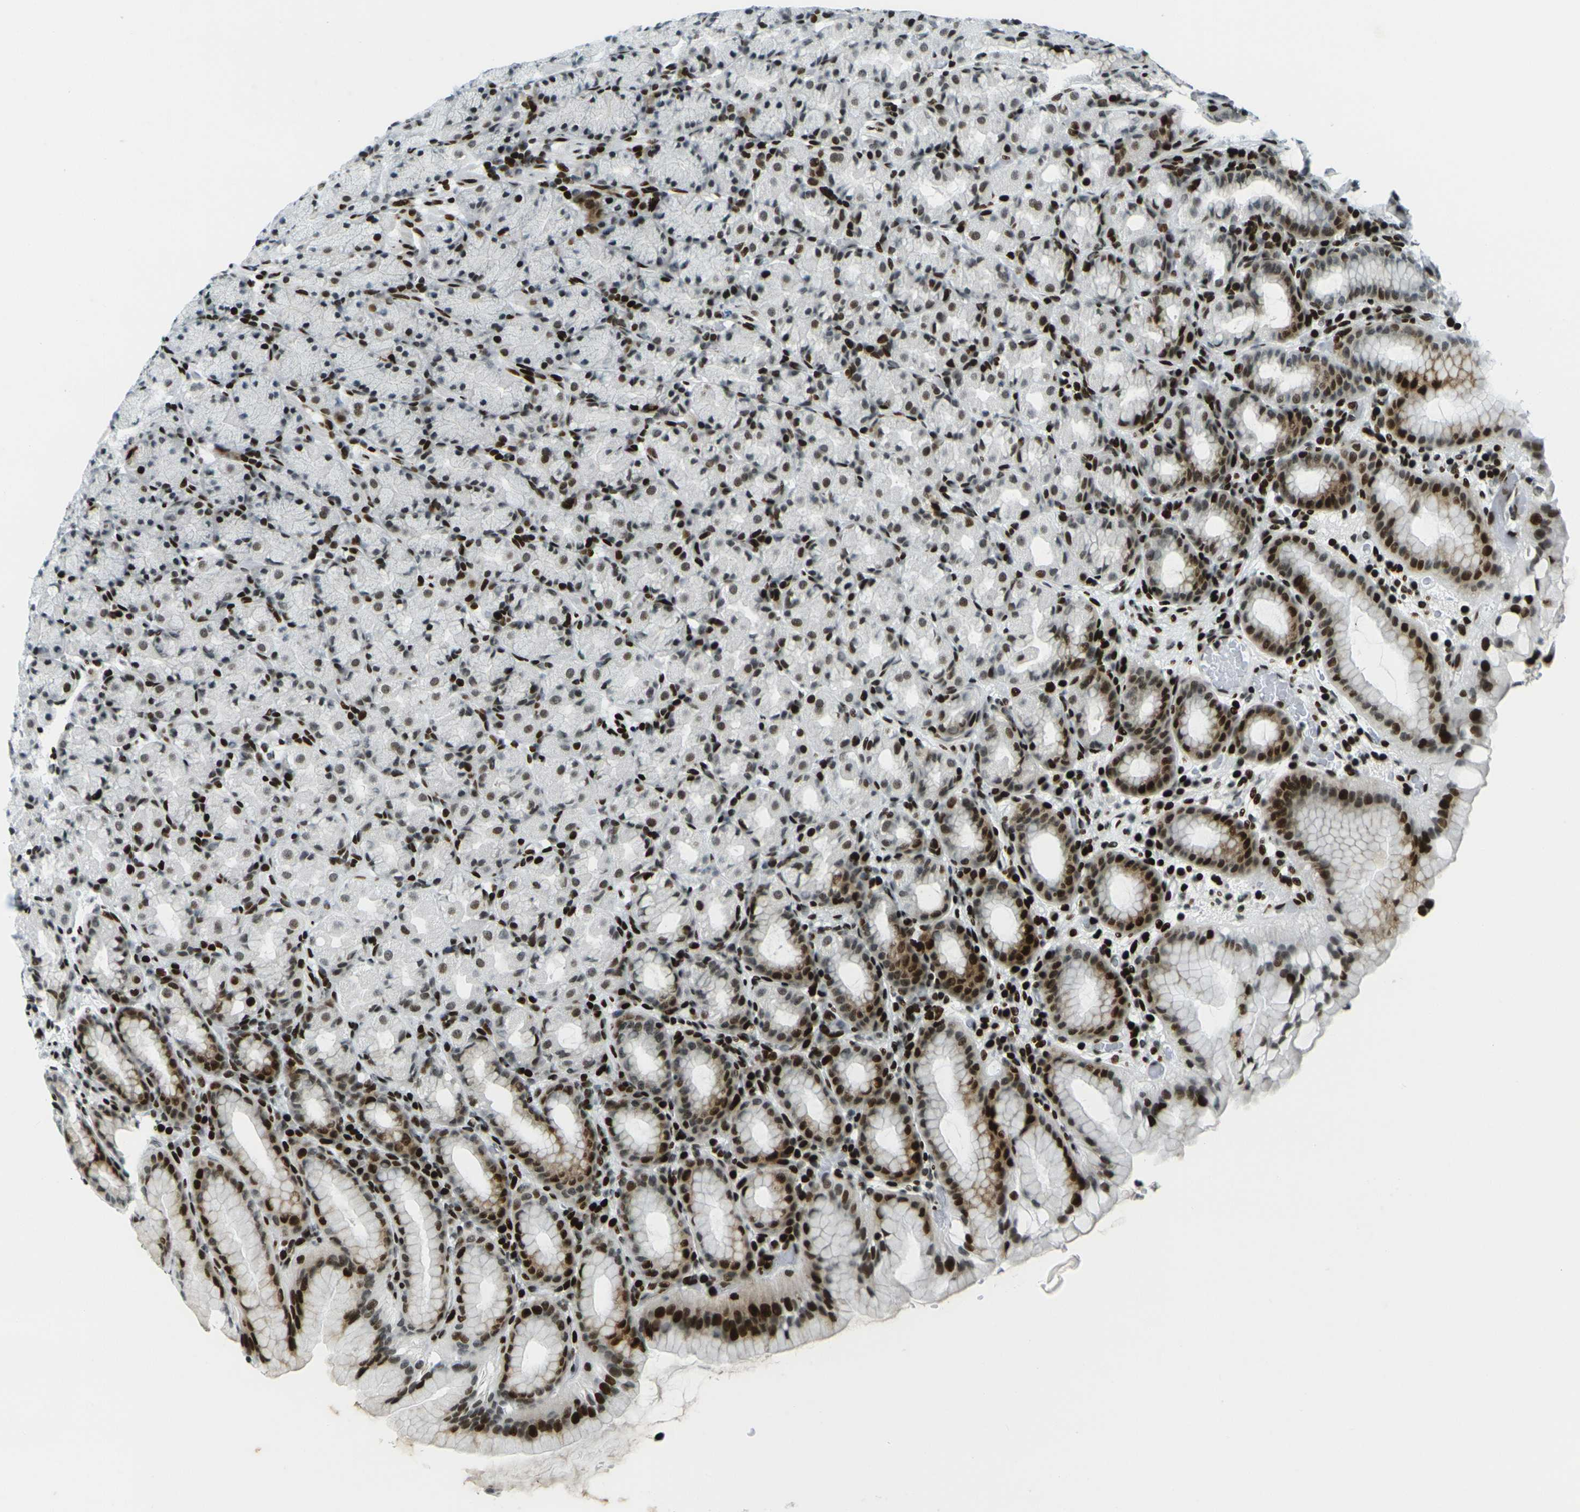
{"staining": {"intensity": "strong", "quantity": ">75%", "location": "nuclear"}, "tissue": "stomach", "cell_type": "Glandular cells", "image_type": "normal", "snomed": [{"axis": "morphology", "description": "Normal tissue, NOS"}, {"axis": "topography", "description": "Stomach, upper"}], "caption": "DAB (3,3'-diaminobenzidine) immunohistochemical staining of normal stomach demonstrates strong nuclear protein staining in about >75% of glandular cells.", "gene": "H3", "patient": {"sex": "male", "age": 68}}